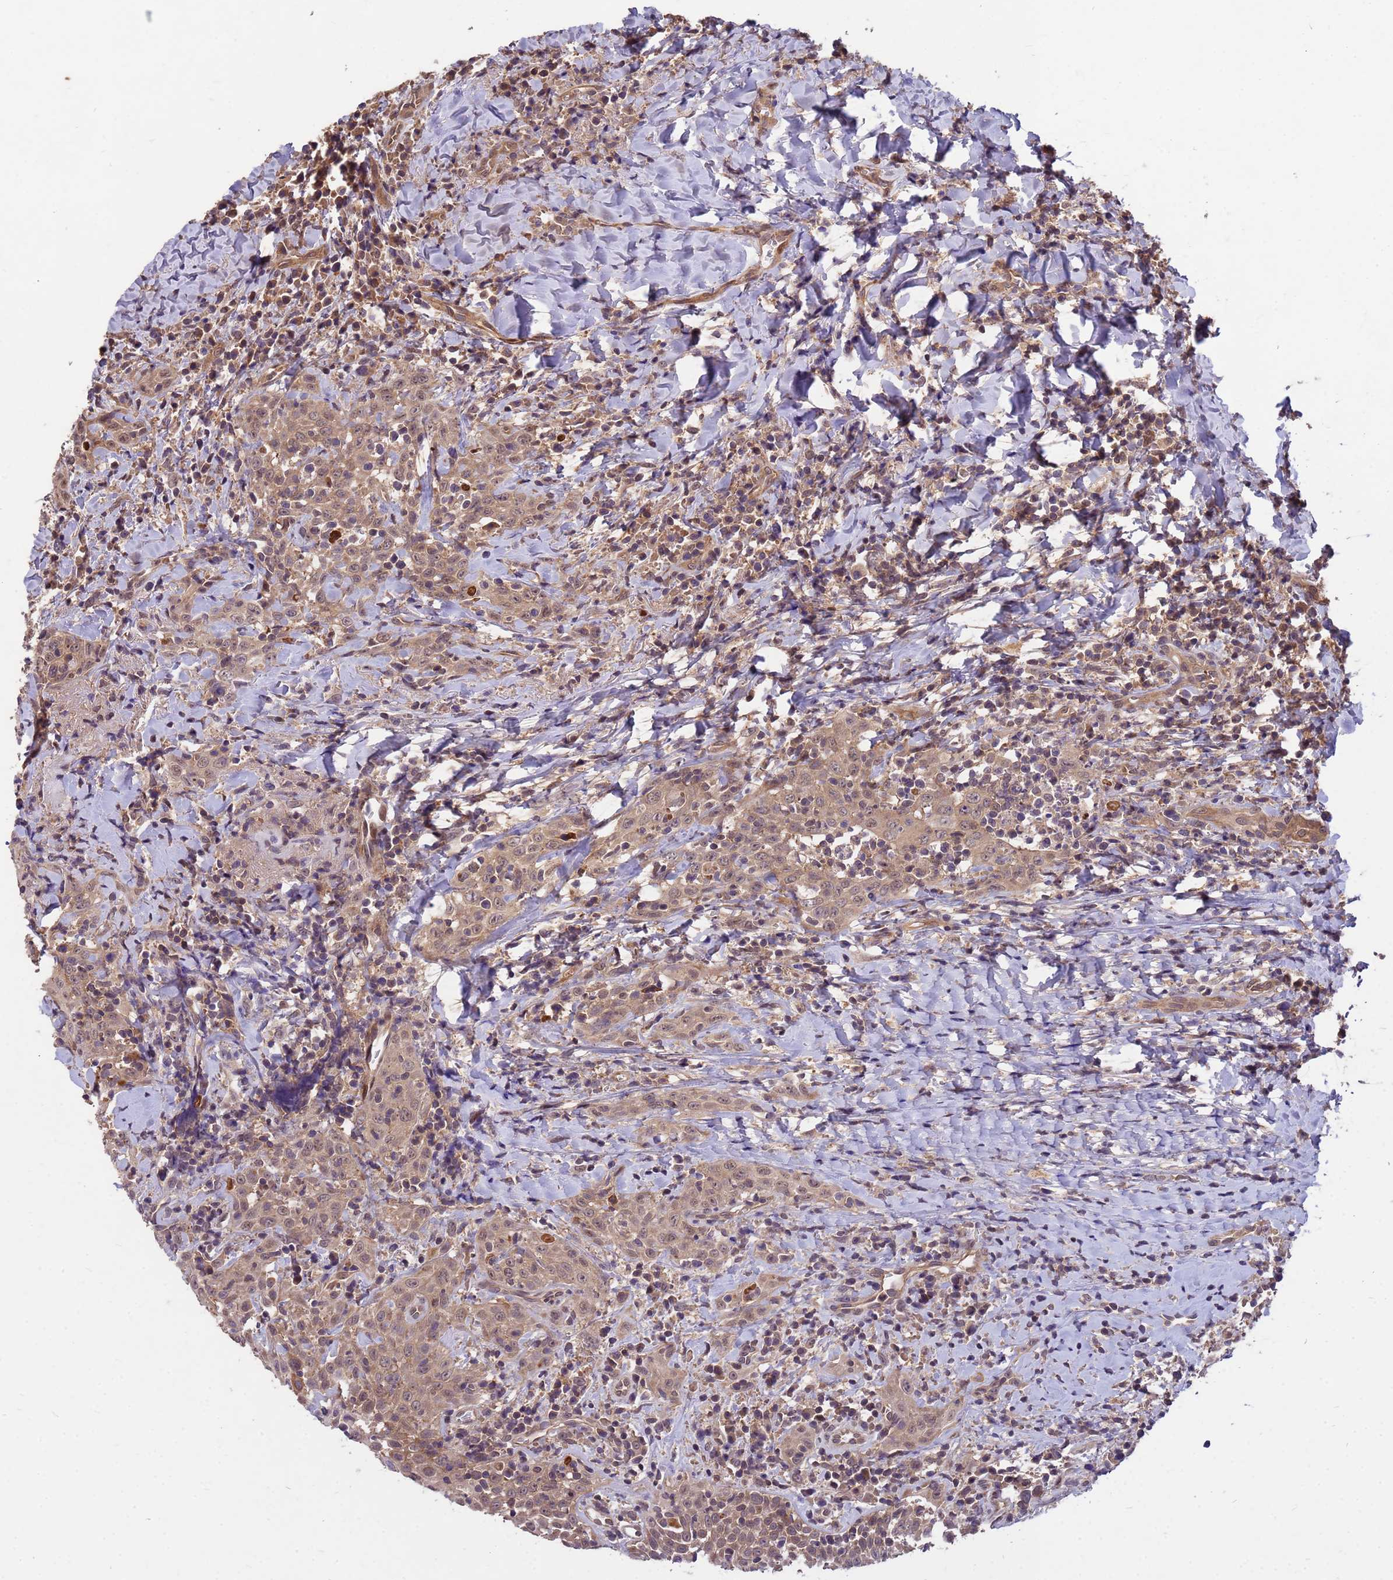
{"staining": {"intensity": "weak", "quantity": ">75%", "location": "cytoplasmic/membranous,nuclear"}, "tissue": "head and neck cancer", "cell_type": "Tumor cells", "image_type": "cancer", "snomed": [{"axis": "morphology", "description": "Squamous cell carcinoma, NOS"}, {"axis": "topography", "description": "Head-Neck"}], "caption": "A high-resolution photomicrograph shows IHC staining of squamous cell carcinoma (head and neck), which displays weak cytoplasmic/membranous and nuclear positivity in approximately >75% of tumor cells.", "gene": "PPP2CB", "patient": {"sex": "female", "age": 70}}